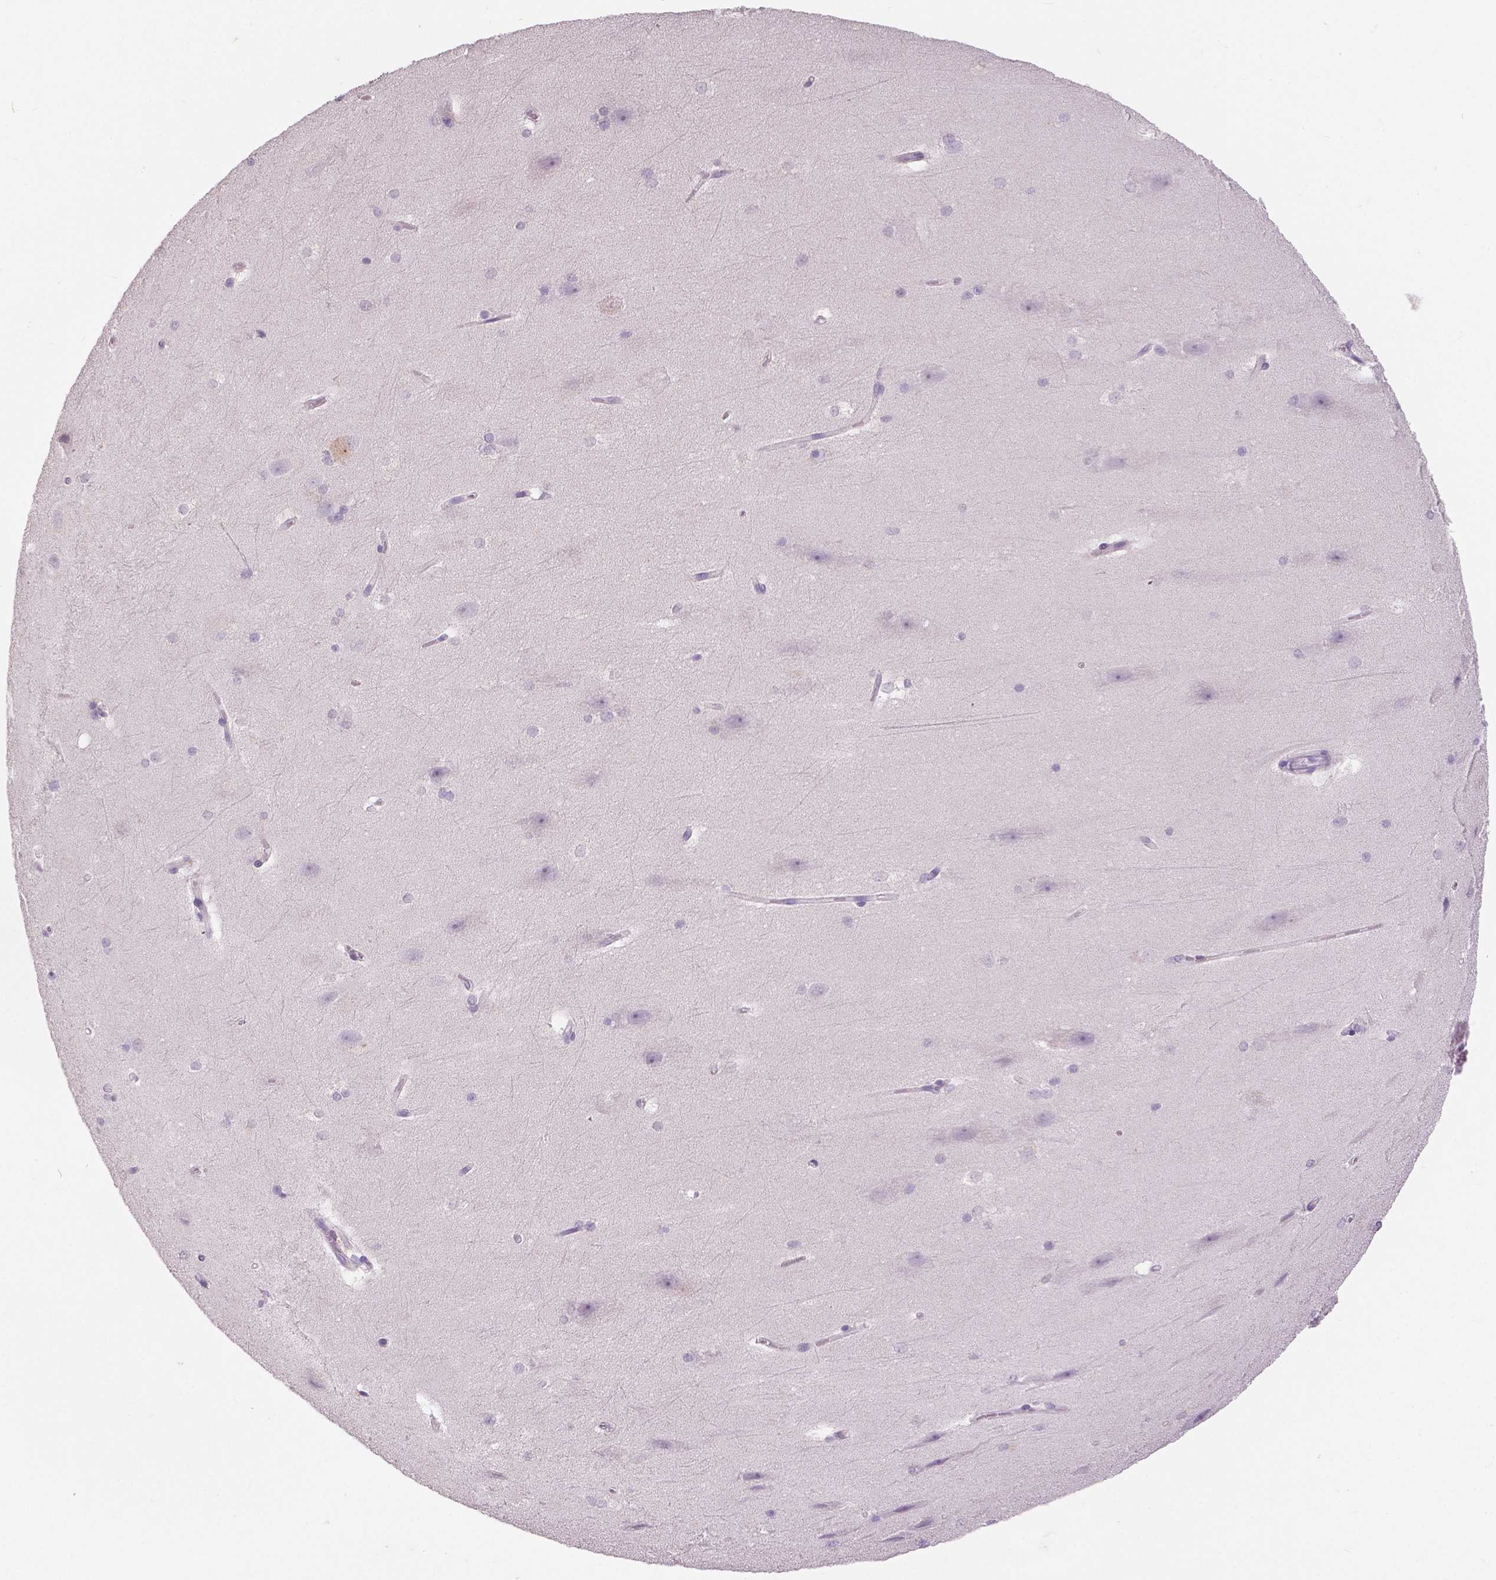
{"staining": {"intensity": "negative", "quantity": "none", "location": "none"}, "tissue": "hippocampus", "cell_type": "Glial cells", "image_type": "normal", "snomed": [{"axis": "morphology", "description": "Normal tissue, NOS"}, {"axis": "topography", "description": "Cerebral cortex"}, {"axis": "topography", "description": "Hippocampus"}], "caption": "This micrograph is of unremarkable hippocampus stained with IHC to label a protein in brown with the nuclei are counter-stained blue. There is no positivity in glial cells. (Stains: DAB IHC with hematoxylin counter stain, Microscopy: brightfield microscopy at high magnification).", "gene": "FOXA1", "patient": {"sex": "female", "age": 19}}